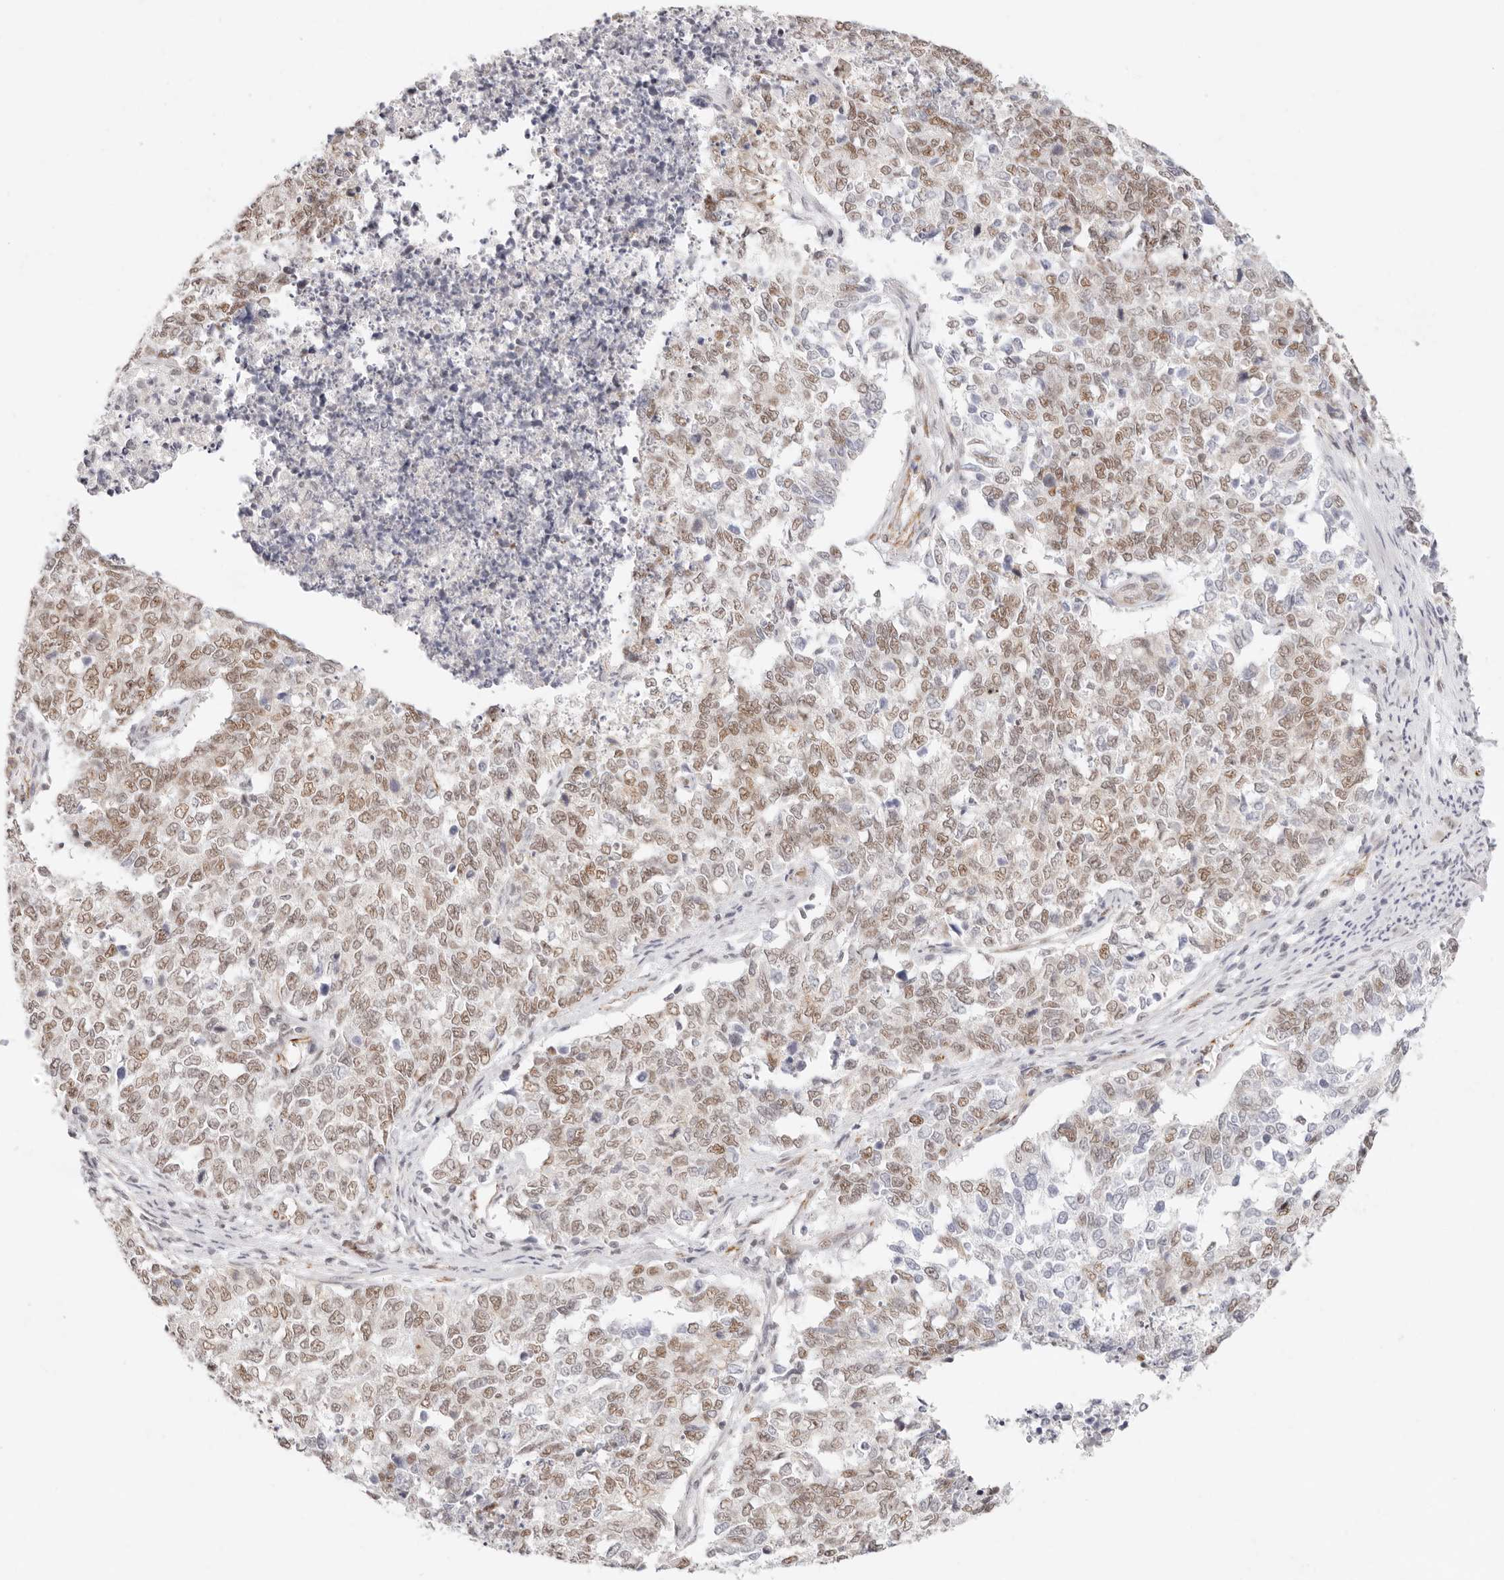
{"staining": {"intensity": "moderate", "quantity": ">75%", "location": "nuclear"}, "tissue": "cervical cancer", "cell_type": "Tumor cells", "image_type": "cancer", "snomed": [{"axis": "morphology", "description": "Squamous cell carcinoma, NOS"}, {"axis": "topography", "description": "Cervix"}], "caption": "Immunohistochemistry (DAB (3,3'-diaminobenzidine)) staining of human cervical cancer (squamous cell carcinoma) demonstrates moderate nuclear protein expression in about >75% of tumor cells.", "gene": "ZC3H11A", "patient": {"sex": "female", "age": 63}}